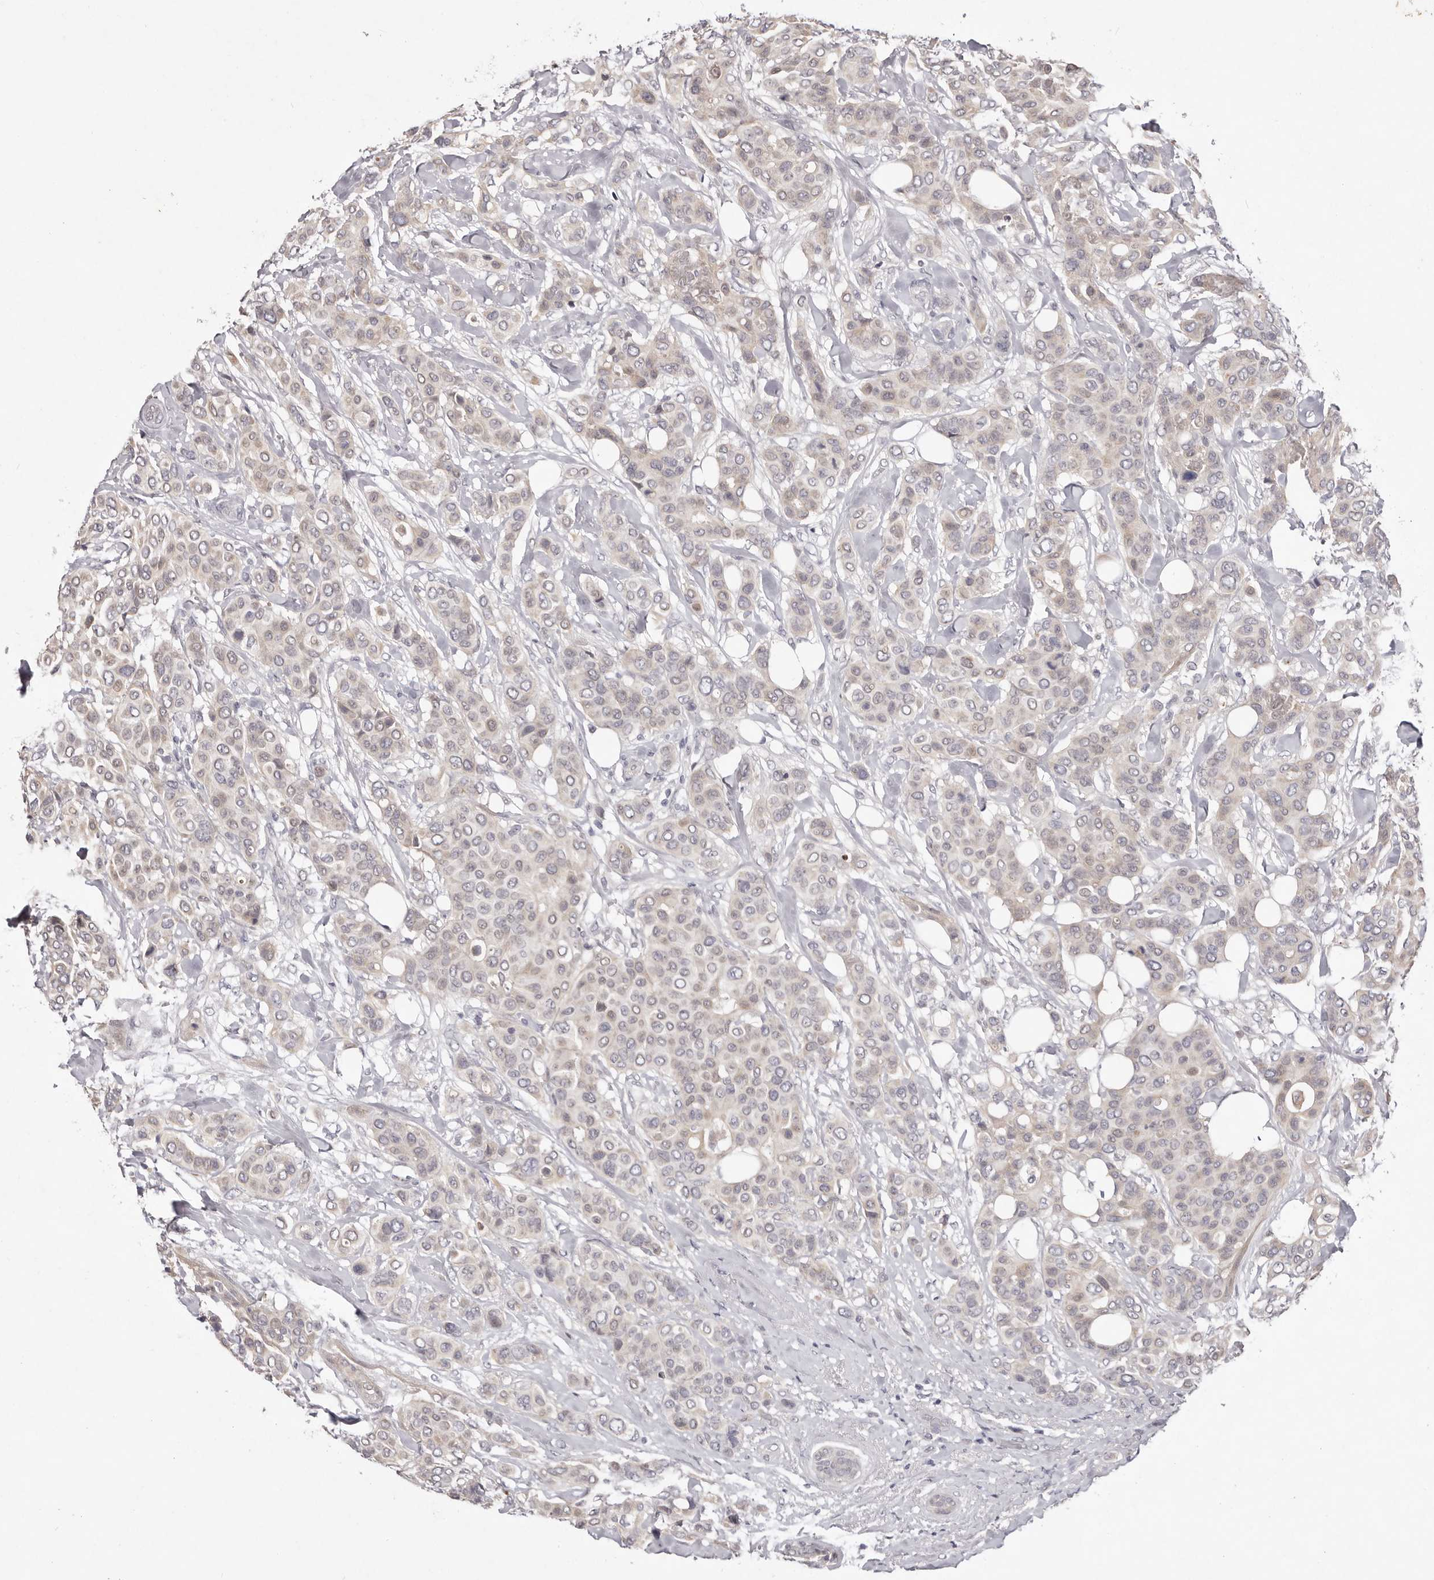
{"staining": {"intensity": "weak", "quantity": "25%-75%", "location": "cytoplasmic/membranous"}, "tissue": "breast cancer", "cell_type": "Tumor cells", "image_type": "cancer", "snomed": [{"axis": "morphology", "description": "Lobular carcinoma"}, {"axis": "topography", "description": "Breast"}], "caption": "Breast cancer tissue displays weak cytoplasmic/membranous expression in about 25%-75% of tumor cells, visualized by immunohistochemistry. The staining was performed using DAB to visualize the protein expression in brown, while the nuclei were stained in blue with hematoxylin (Magnification: 20x).", "gene": "GARNL3", "patient": {"sex": "female", "age": 51}}